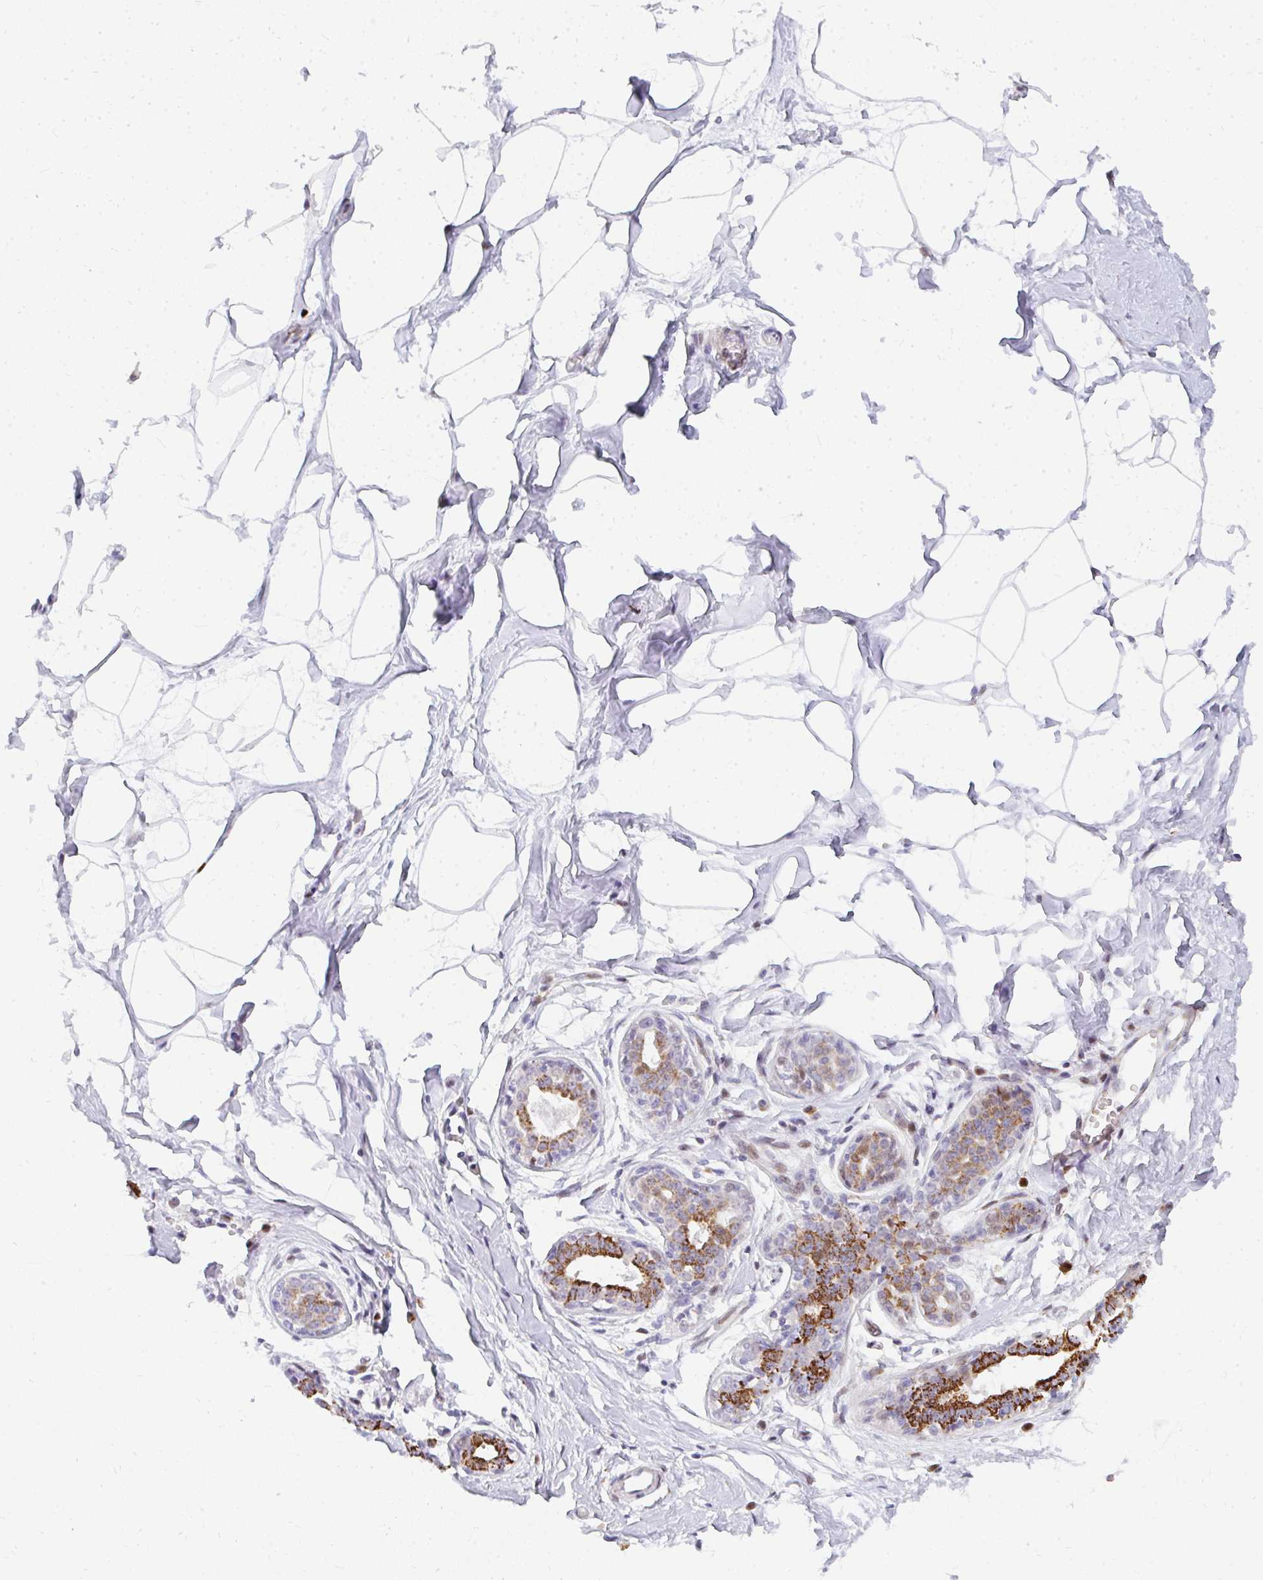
{"staining": {"intensity": "negative", "quantity": "none", "location": "none"}, "tissue": "breast", "cell_type": "Adipocytes", "image_type": "normal", "snomed": [{"axis": "morphology", "description": "Normal tissue, NOS"}, {"axis": "topography", "description": "Breast"}], "caption": "The histopathology image exhibits no significant expression in adipocytes of breast. The staining was performed using DAB to visualize the protein expression in brown, while the nuclei were stained in blue with hematoxylin (Magnification: 20x).", "gene": "PLA2G5", "patient": {"sex": "female", "age": 45}}